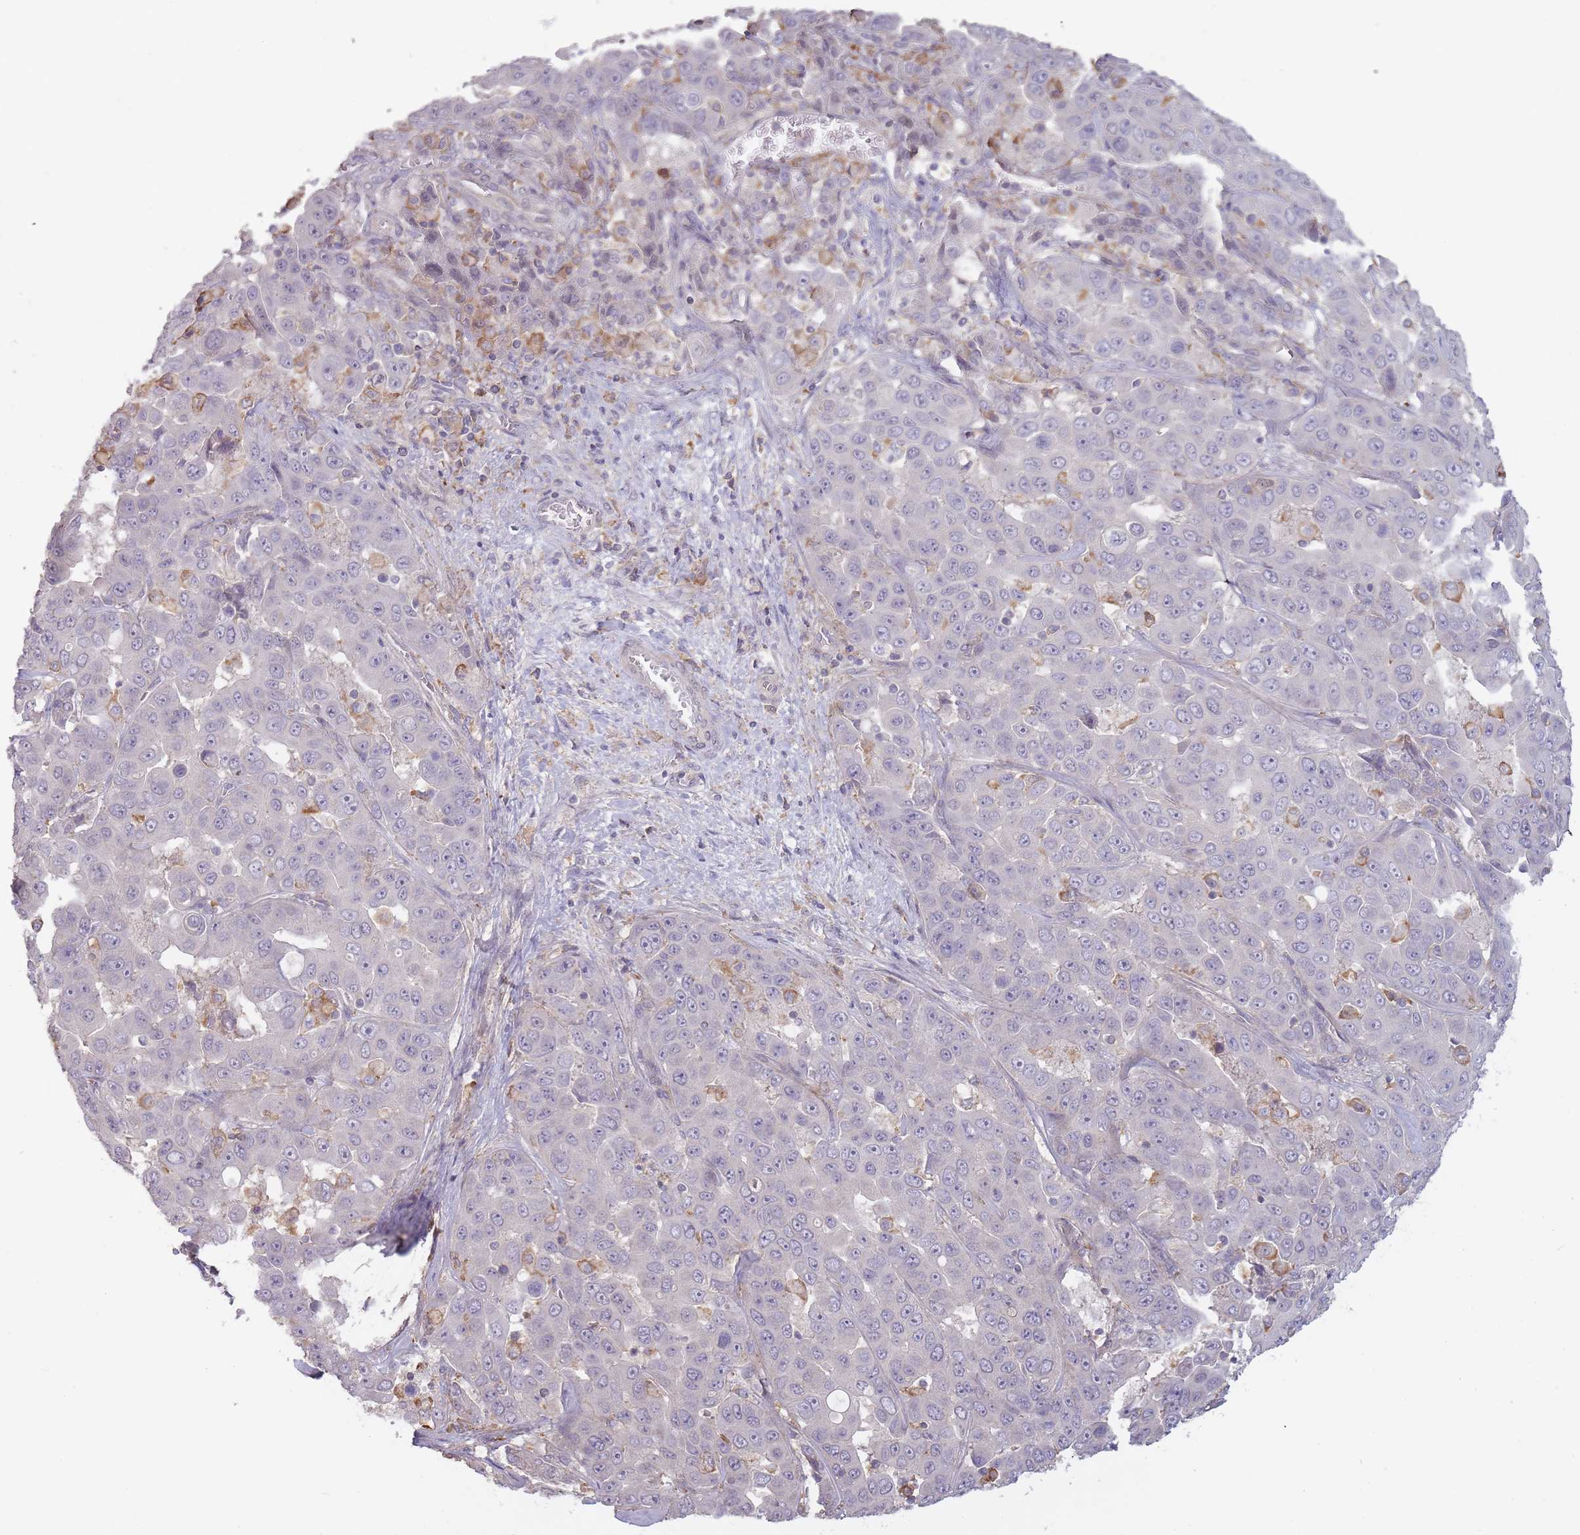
{"staining": {"intensity": "negative", "quantity": "none", "location": "none"}, "tissue": "liver cancer", "cell_type": "Tumor cells", "image_type": "cancer", "snomed": [{"axis": "morphology", "description": "Cholangiocarcinoma"}, {"axis": "topography", "description": "Liver"}], "caption": "A photomicrograph of cholangiocarcinoma (liver) stained for a protein displays no brown staining in tumor cells. Brightfield microscopy of immunohistochemistry stained with DAB (3,3'-diaminobenzidine) (brown) and hematoxylin (blue), captured at high magnification.", "gene": "TET3", "patient": {"sex": "female", "age": 52}}